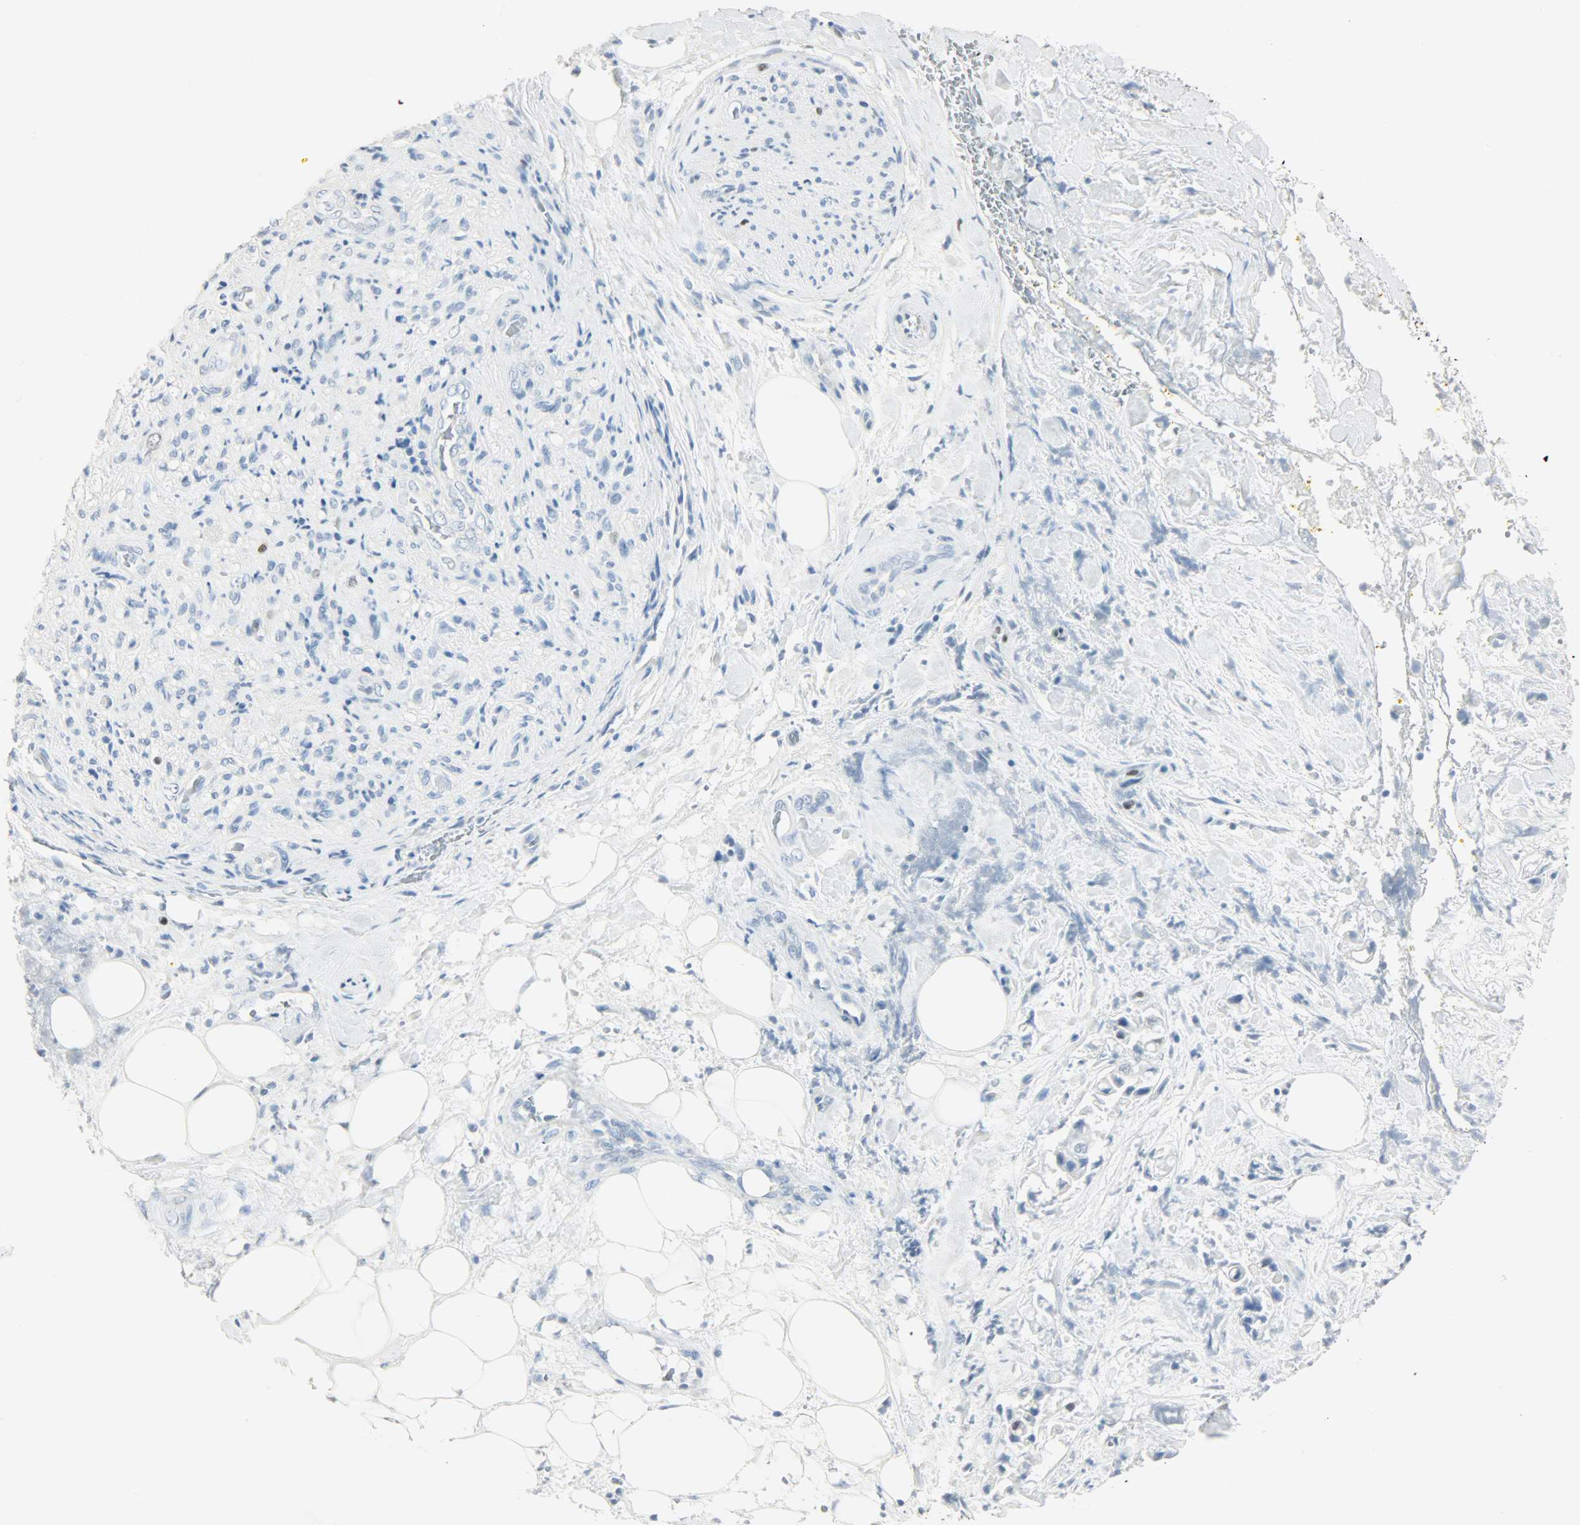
{"staining": {"intensity": "negative", "quantity": "none", "location": "none"}, "tissue": "pancreatic cancer", "cell_type": "Tumor cells", "image_type": "cancer", "snomed": [{"axis": "morphology", "description": "Adenocarcinoma, NOS"}, {"axis": "topography", "description": "Pancreas"}], "caption": "Tumor cells are negative for protein expression in human adenocarcinoma (pancreatic).", "gene": "HELLS", "patient": {"sex": "male", "age": 70}}